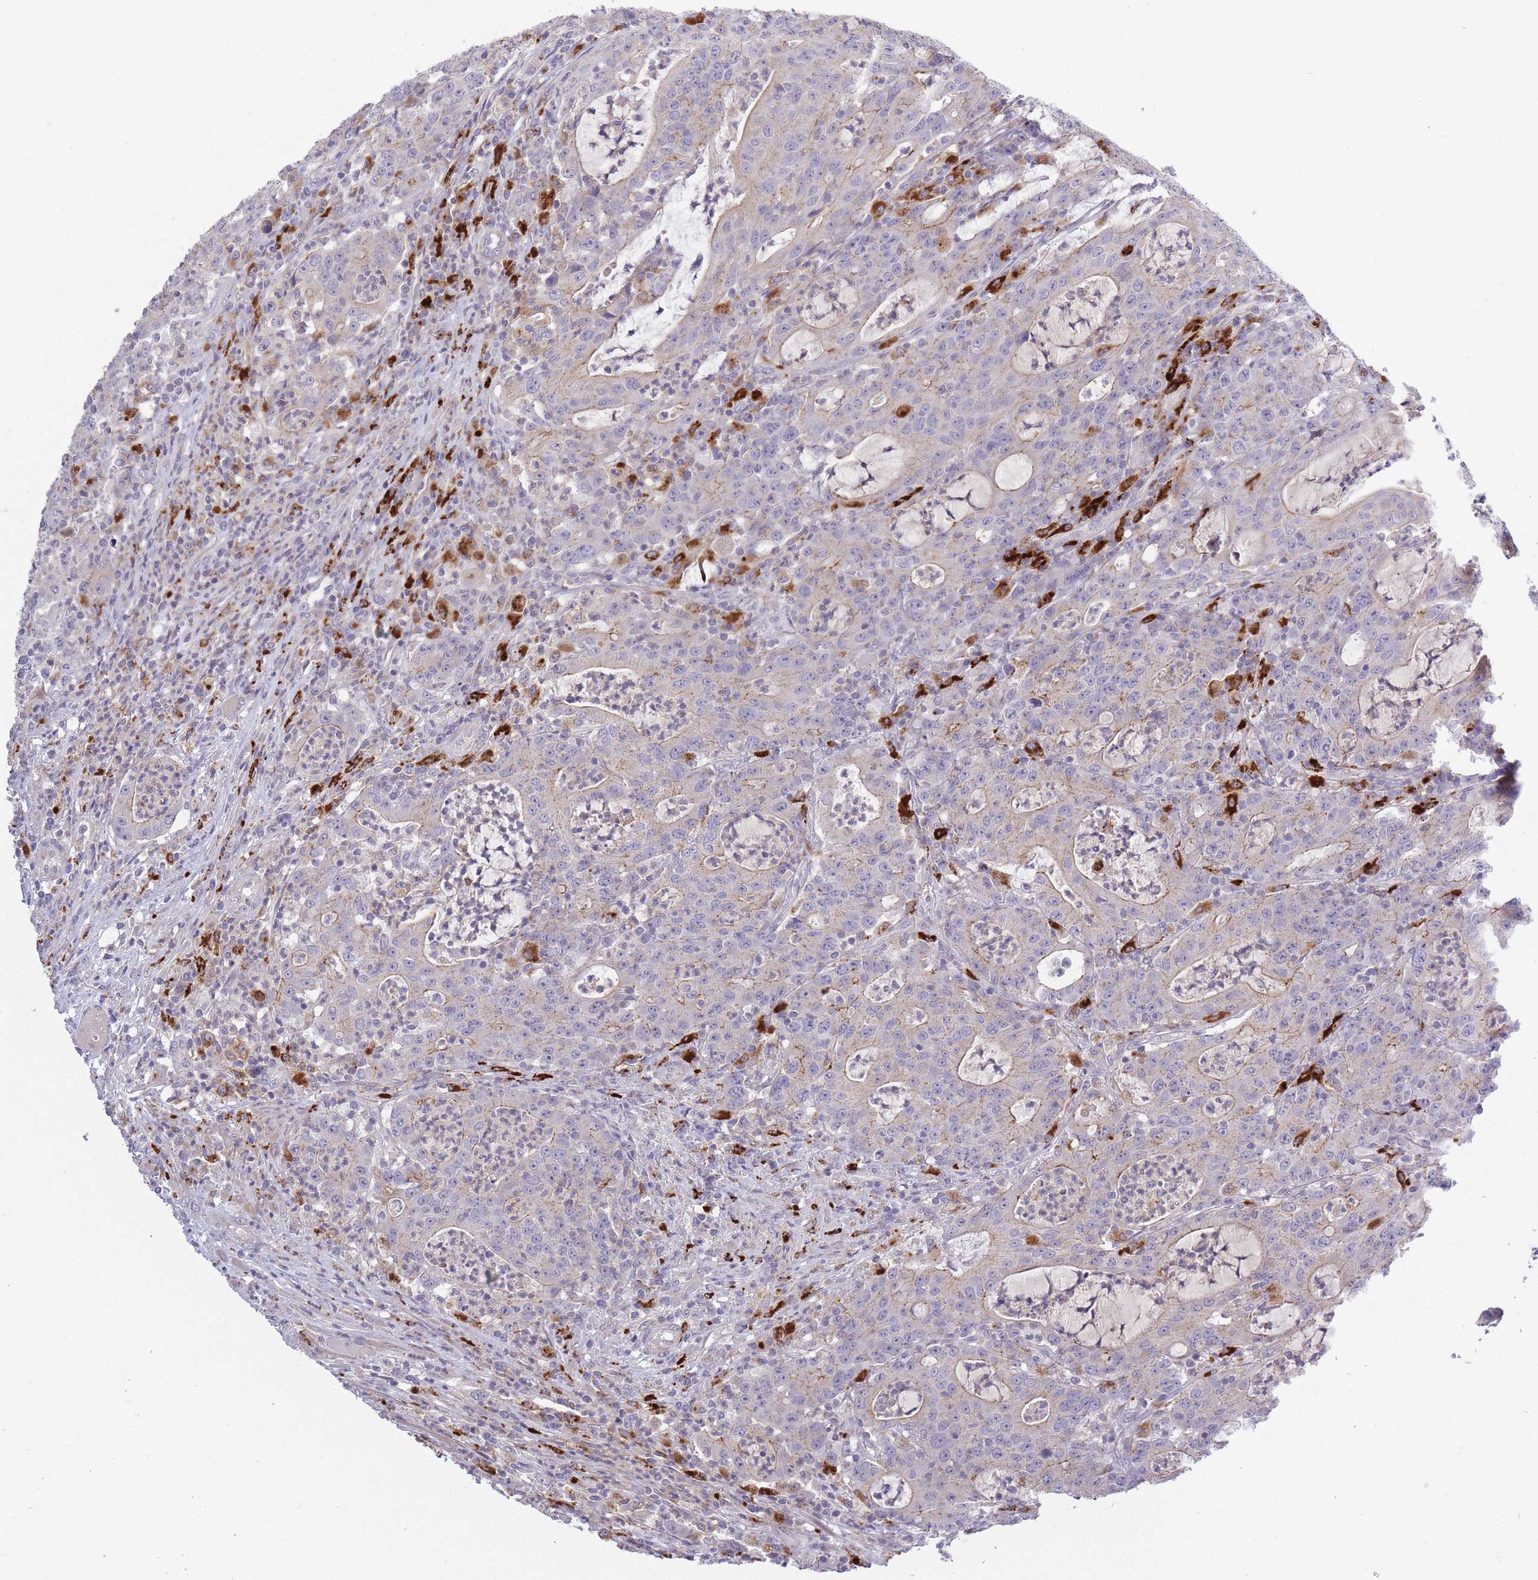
{"staining": {"intensity": "weak", "quantity": "<25%", "location": "cytoplasmic/membranous"}, "tissue": "colorectal cancer", "cell_type": "Tumor cells", "image_type": "cancer", "snomed": [{"axis": "morphology", "description": "Adenocarcinoma, NOS"}, {"axis": "topography", "description": "Colon"}], "caption": "Tumor cells are negative for brown protein staining in colorectal cancer (adenocarcinoma). (Stains: DAB (3,3'-diaminobenzidine) immunohistochemistry (IHC) with hematoxylin counter stain, Microscopy: brightfield microscopy at high magnification).", "gene": "TRIM61", "patient": {"sex": "male", "age": 83}}